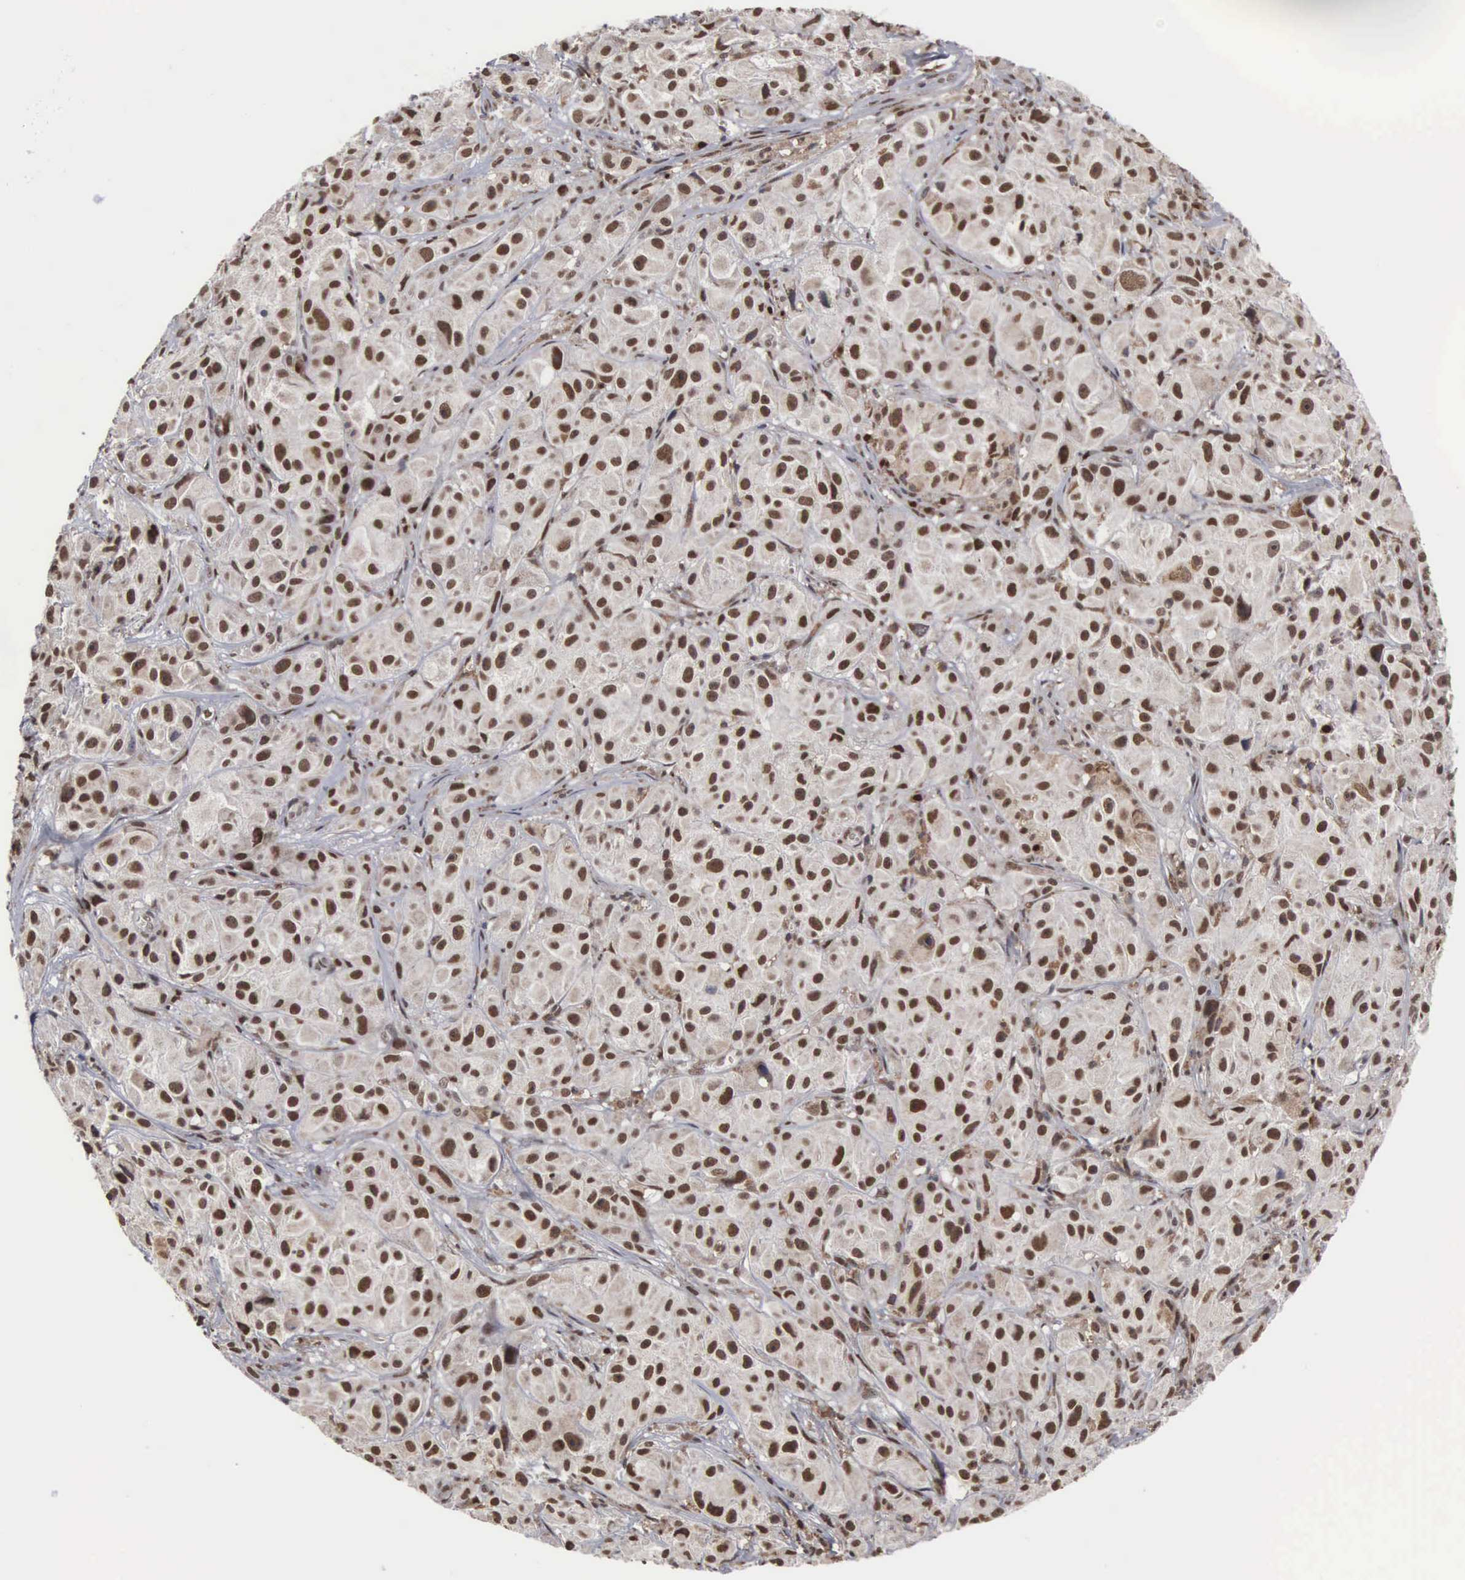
{"staining": {"intensity": "moderate", "quantity": ">75%", "location": "nuclear"}, "tissue": "melanoma", "cell_type": "Tumor cells", "image_type": "cancer", "snomed": [{"axis": "morphology", "description": "Malignant melanoma, NOS"}, {"axis": "topography", "description": "Skin"}], "caption": "A photomicrograph of melanoma stained for a protein shows moderate nuclear brown staining in tumor cells.", "gene": "TRMT5", "patient": {"sex": "male", "age": 56}}